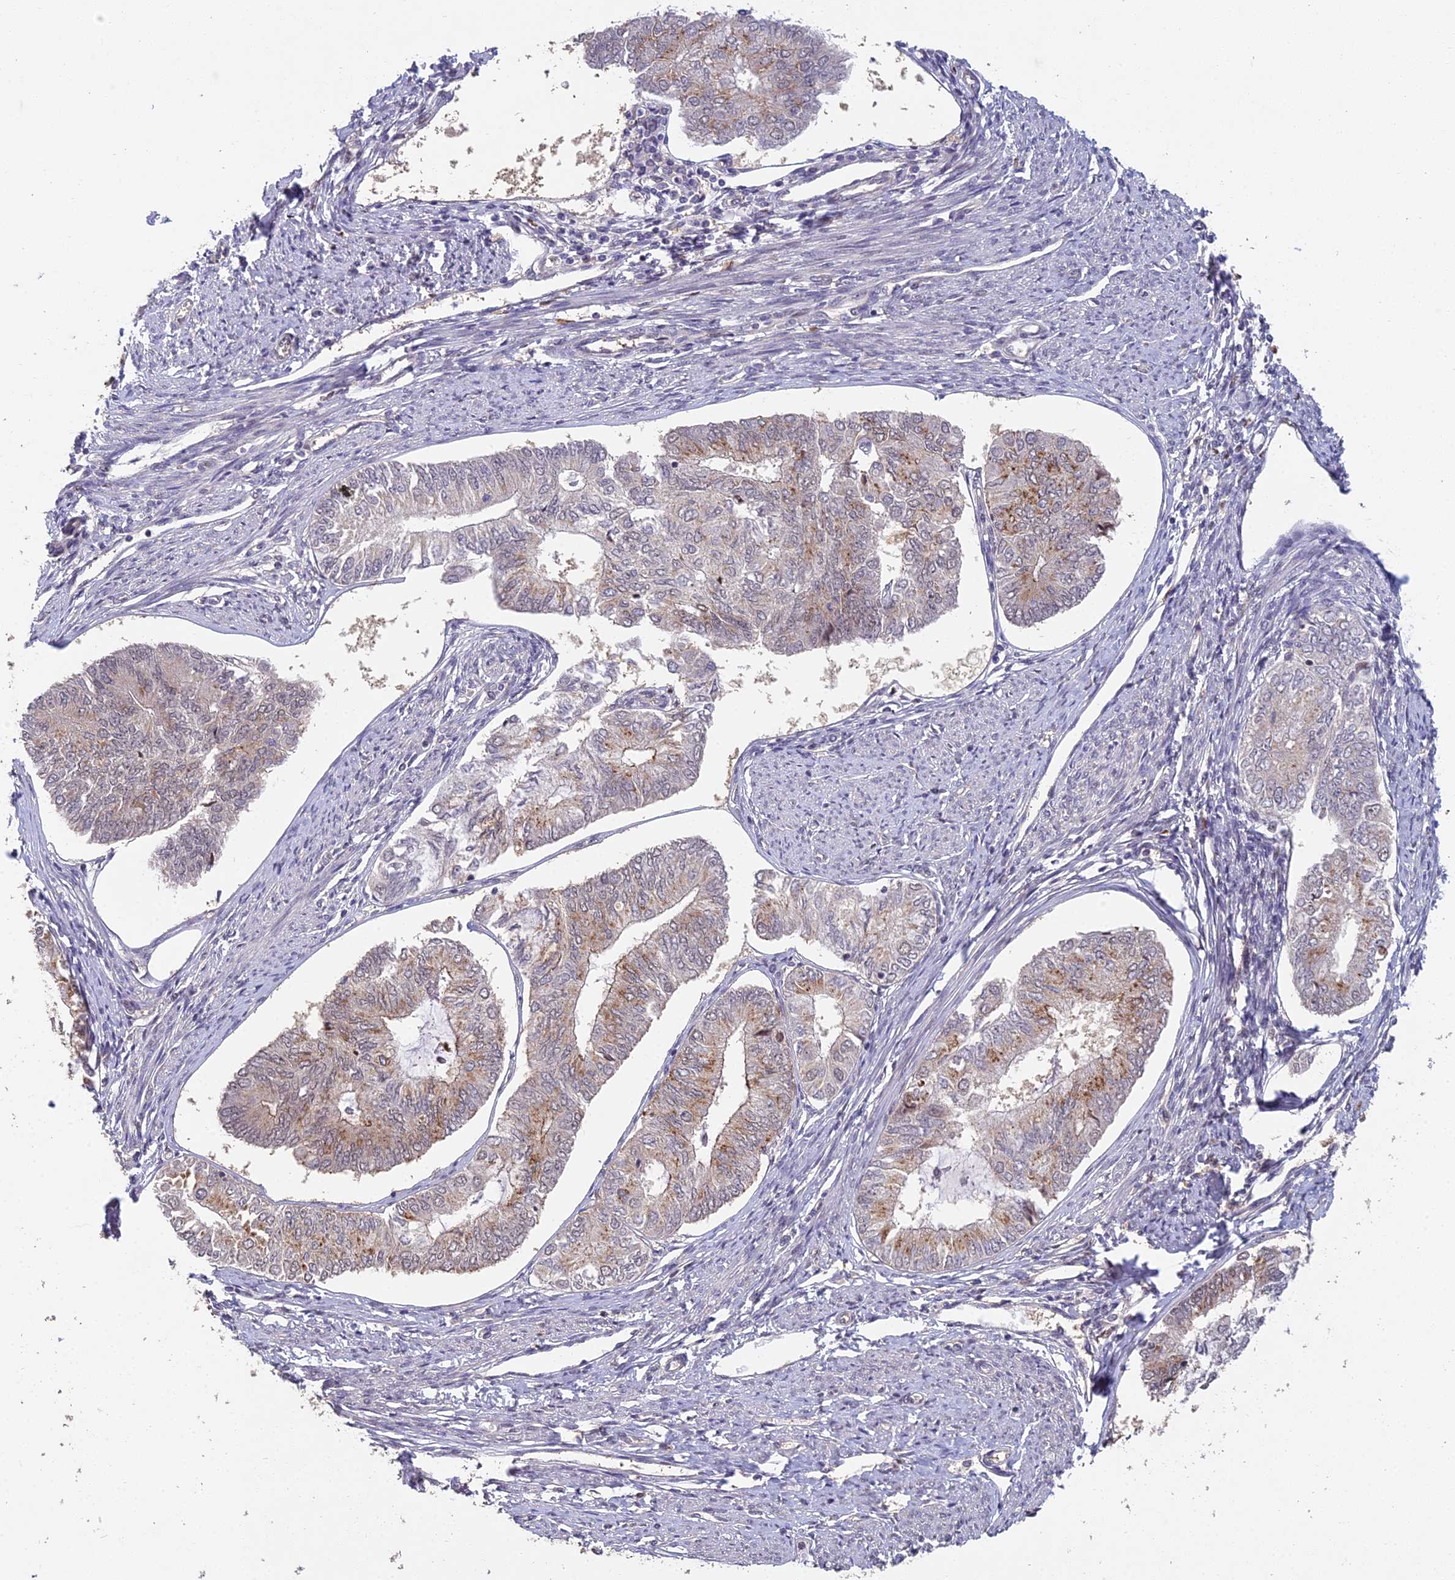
{"staining": {"intensity": "moderate", "quantity": "25%-75%", "location": "cytoplasmic/membranous,nuclear"}, "tissue": "endometrial cancer", "cell_type": "Tumor cells", "image_type": "cancer", "snomed": [{"axis": "morphology", "description": "Adenocarcinoma, NOS"}, {"axis": "topography", "description": "Endometrium"}], "caption": "Endometrial adenocarcinoma was stained to show a protein in brown. There is medium levels of moderate cytoplasmic/membranous and nuclear staining in about 25%-75% of tumor cells.", "gene": "ABHD17A", "patient": {"sex": "female", "age": 68}}